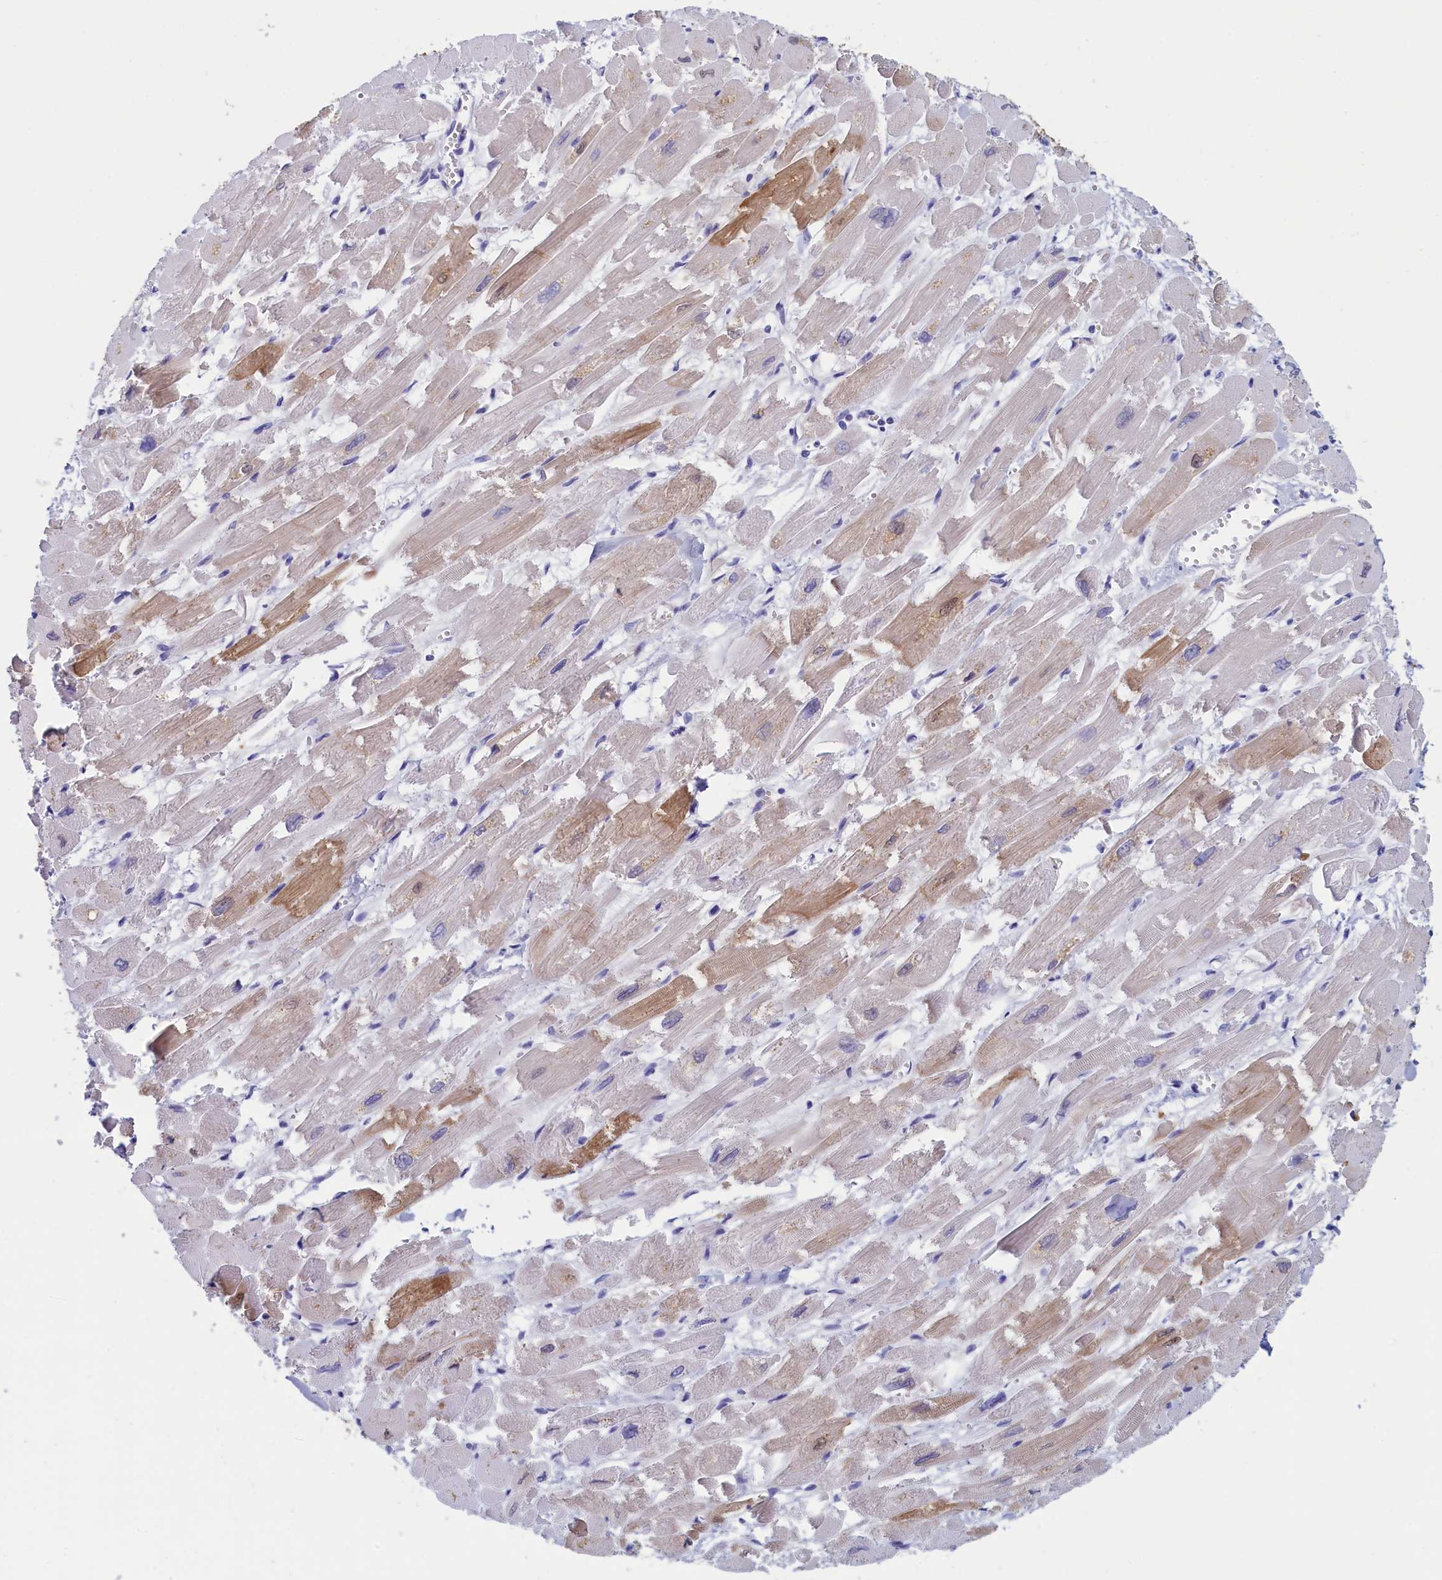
{"staining": {"intensity": "moderate", "quantity": "25%-75%", "location": "cytoplasmic/membranous,nuclear"}, "tissue": "heart muscle", "cell_type": "Cardiomyocytes", "image_type": "normal", "snomed": [{"axis": "morphology", "description": "Normal tissue, NOS"}, {"axis": "topography", "description": "Heart"}], "caption": "Immunohistochemistry histopathology image of normal human heart muscle stained for a protein (brown), which exhibits medium levels of moderate cytoplasmic/membranous,nuclear expression in about 25%-75% of cardiomyocytes.", "gene": "ANKRD2", "patient": {"sex": "male", "age": 54}}